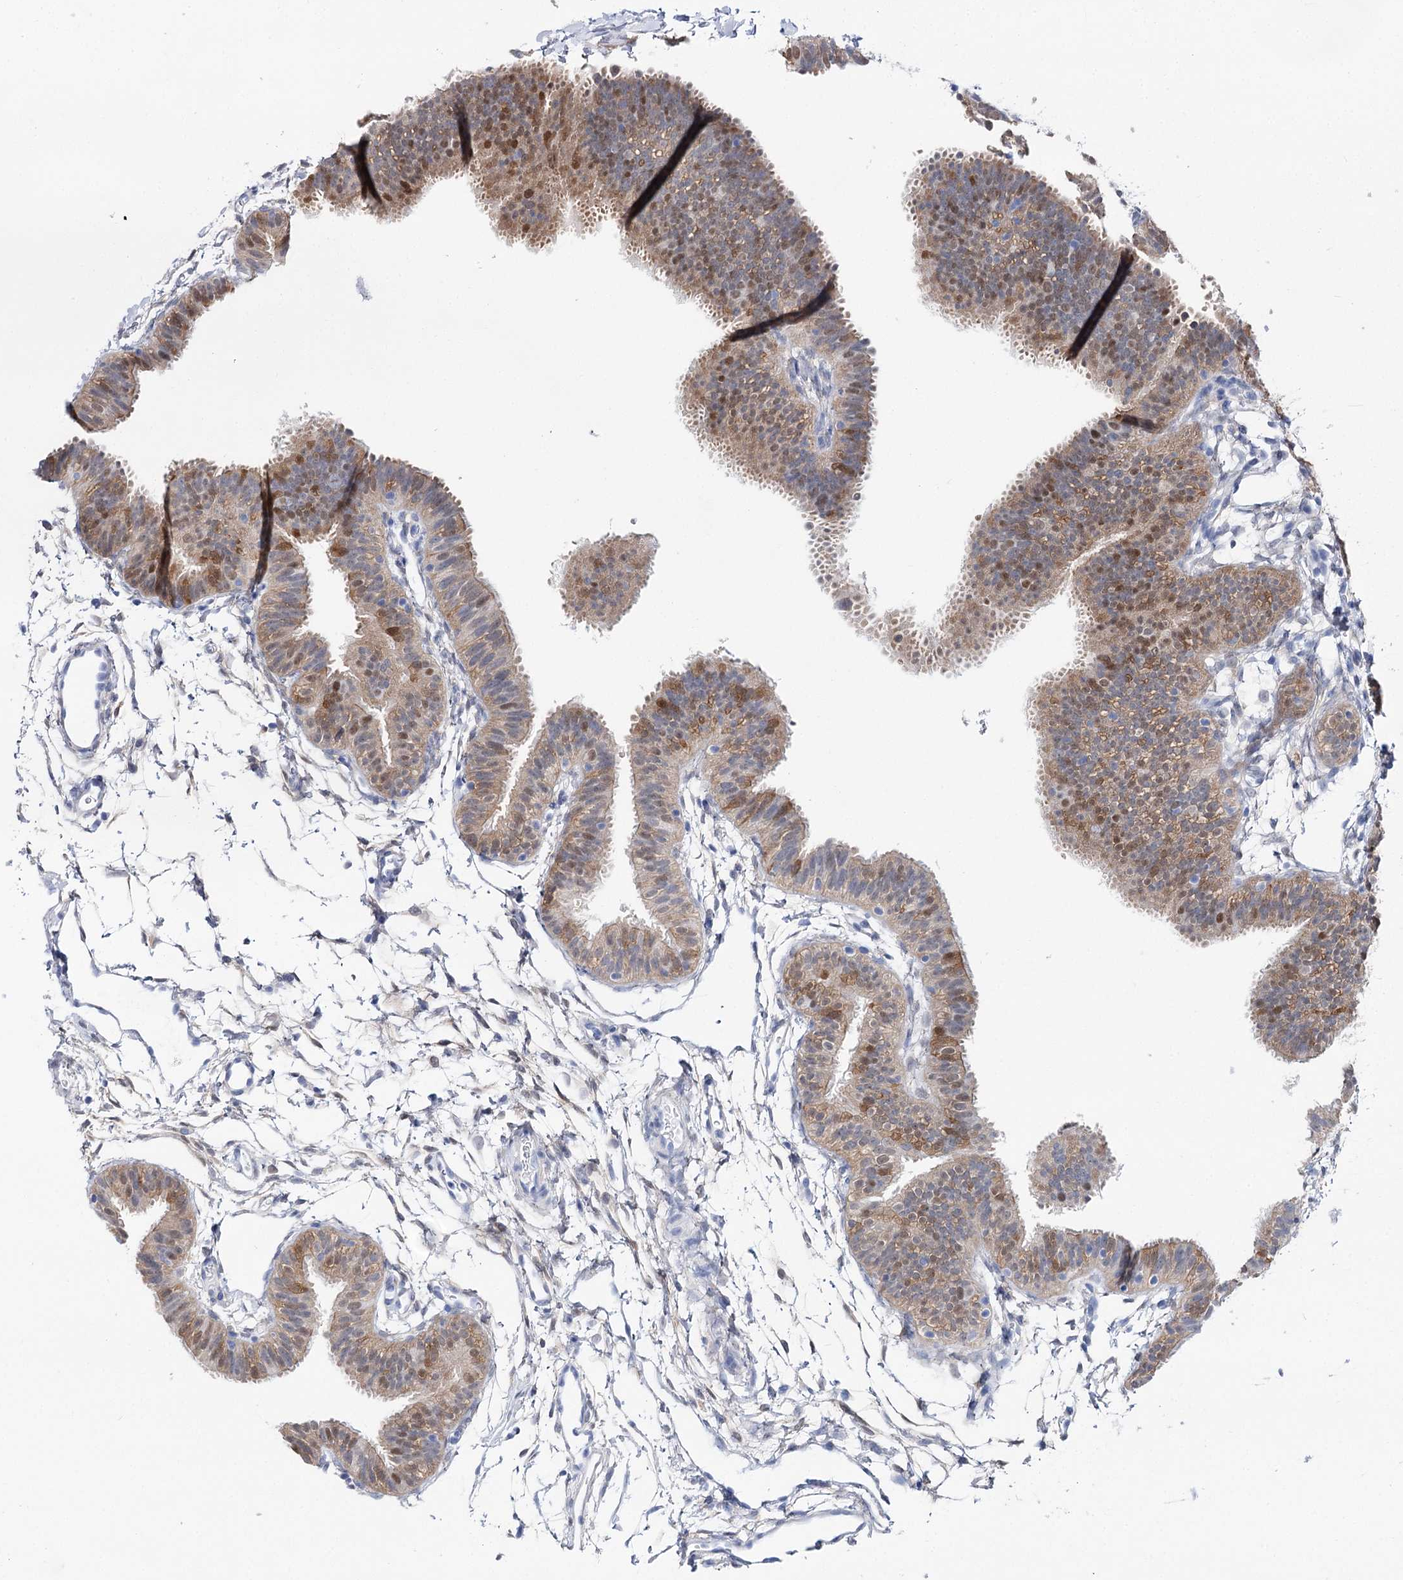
{"staining": {"intensity": "moderate", "quantity": ">75%", "location": "cytoplasmic/membranous"}, "tissue": "fallopian tube", "cell_type": "Glandular cells", "image_type": "normal", "snomed": [{"axis": "morphology", "description": "Normal tissue, NOS"}, {"axis": "topography", "description": "Fallopian tube"}], "caption": "A photomicrograph of human fallopian tube stained for a protein demonstrates moderate cytoplasmic/membranous brown staining in glandular cells. Nuclei are stained in blue.", "gene": "UGDH", "patient": {"sex": "female", "age": 35}}